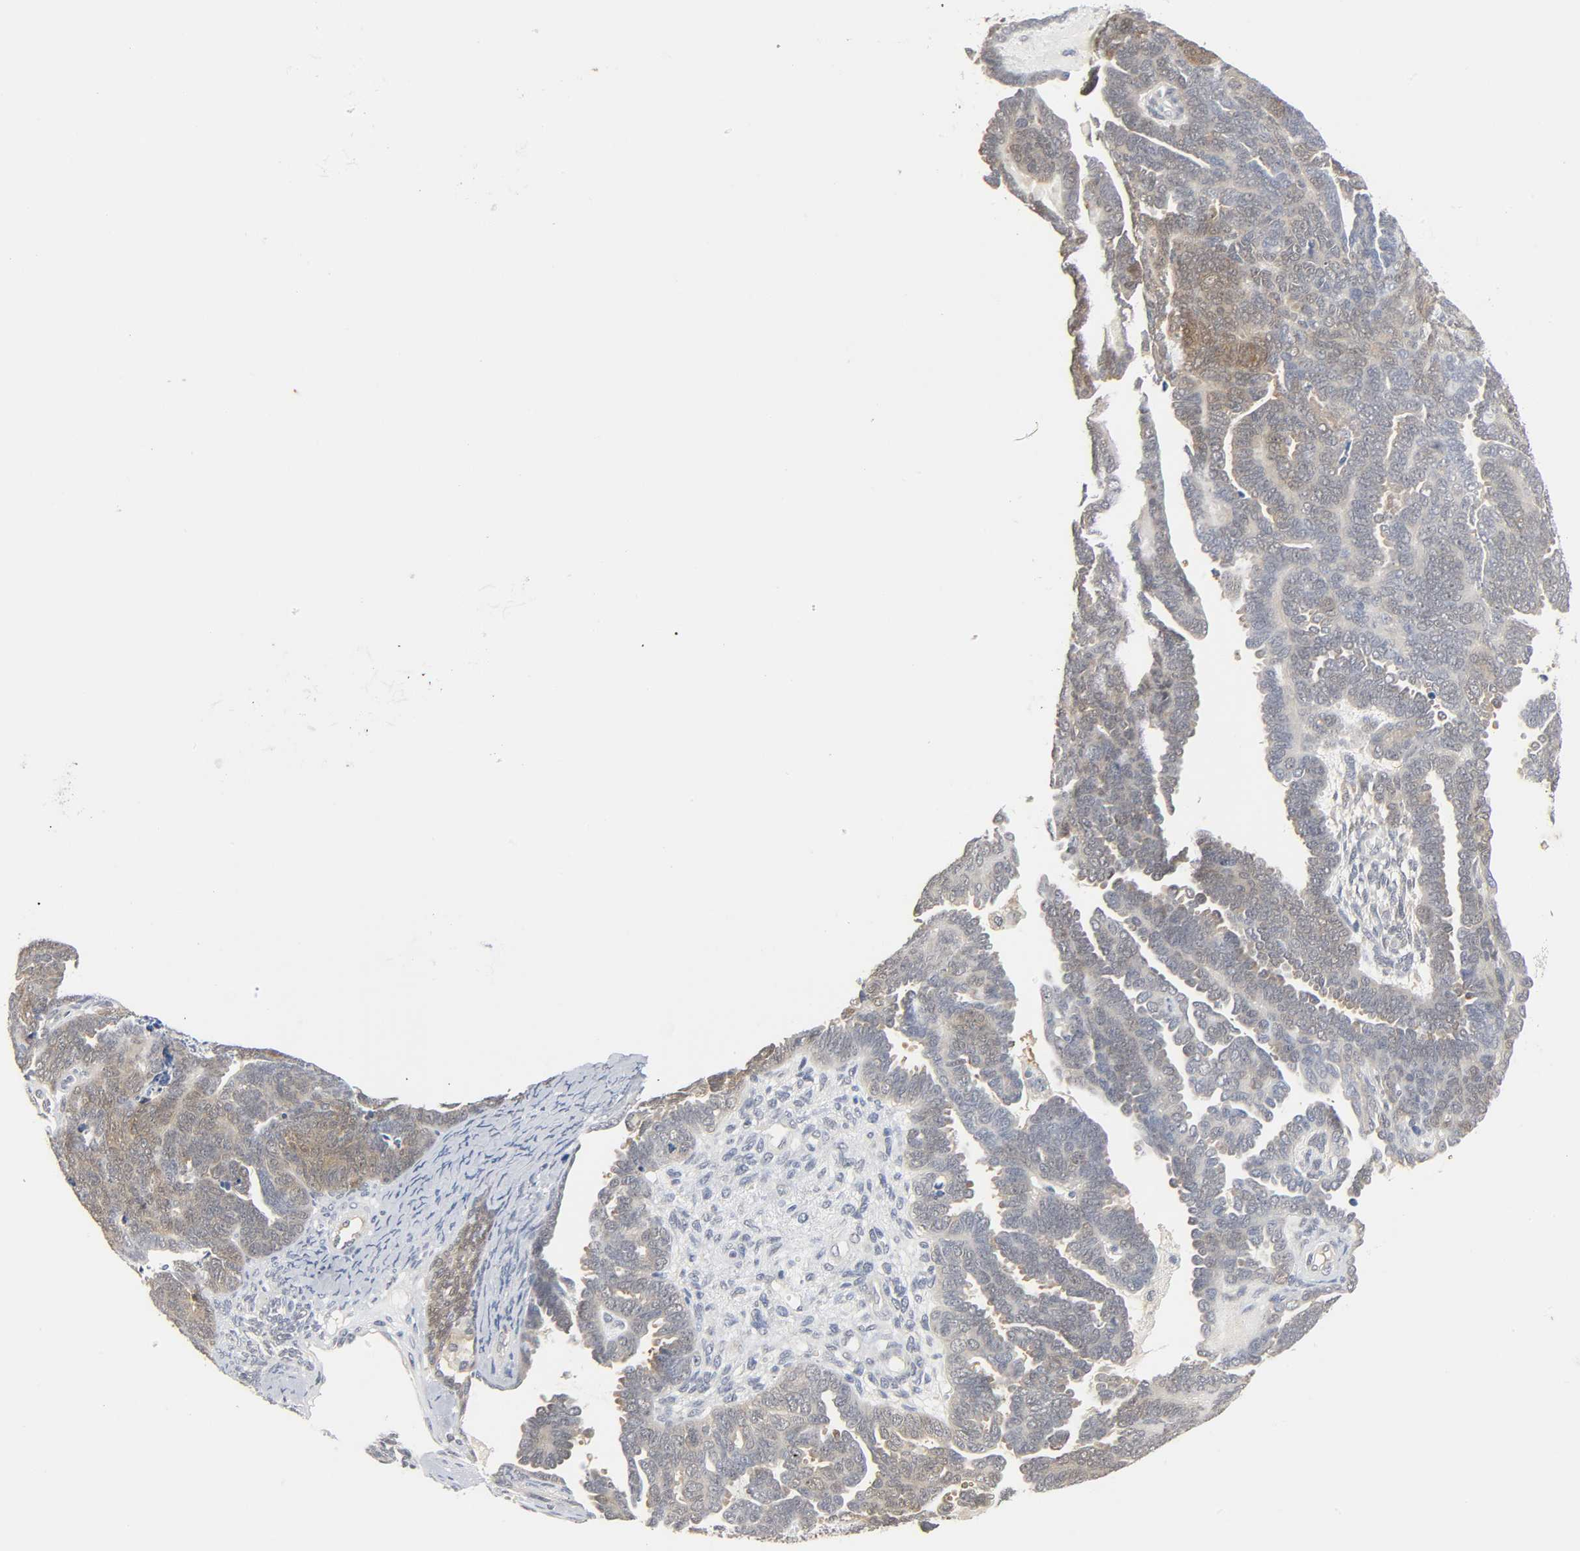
{"staining": {"intensity": "weak", "quantity": "<25%", "location": "cytoplasmic/membranous"}, "tissue": "endometrial cancer", "cell_type": "Tumor cells", "image_type": "cancer", "snomed": [{"axis": "morphology", "description": "Neoplasm, malignant, NOS"}, {"axis": "topography", "description": "Endometrium"}], "caption": "Tumor cells are negative for protein expression in human endometrial cancer (neoplasm (malignant)).", "gene": "MIF", "patient": {"sex": "female", "age": 74}}